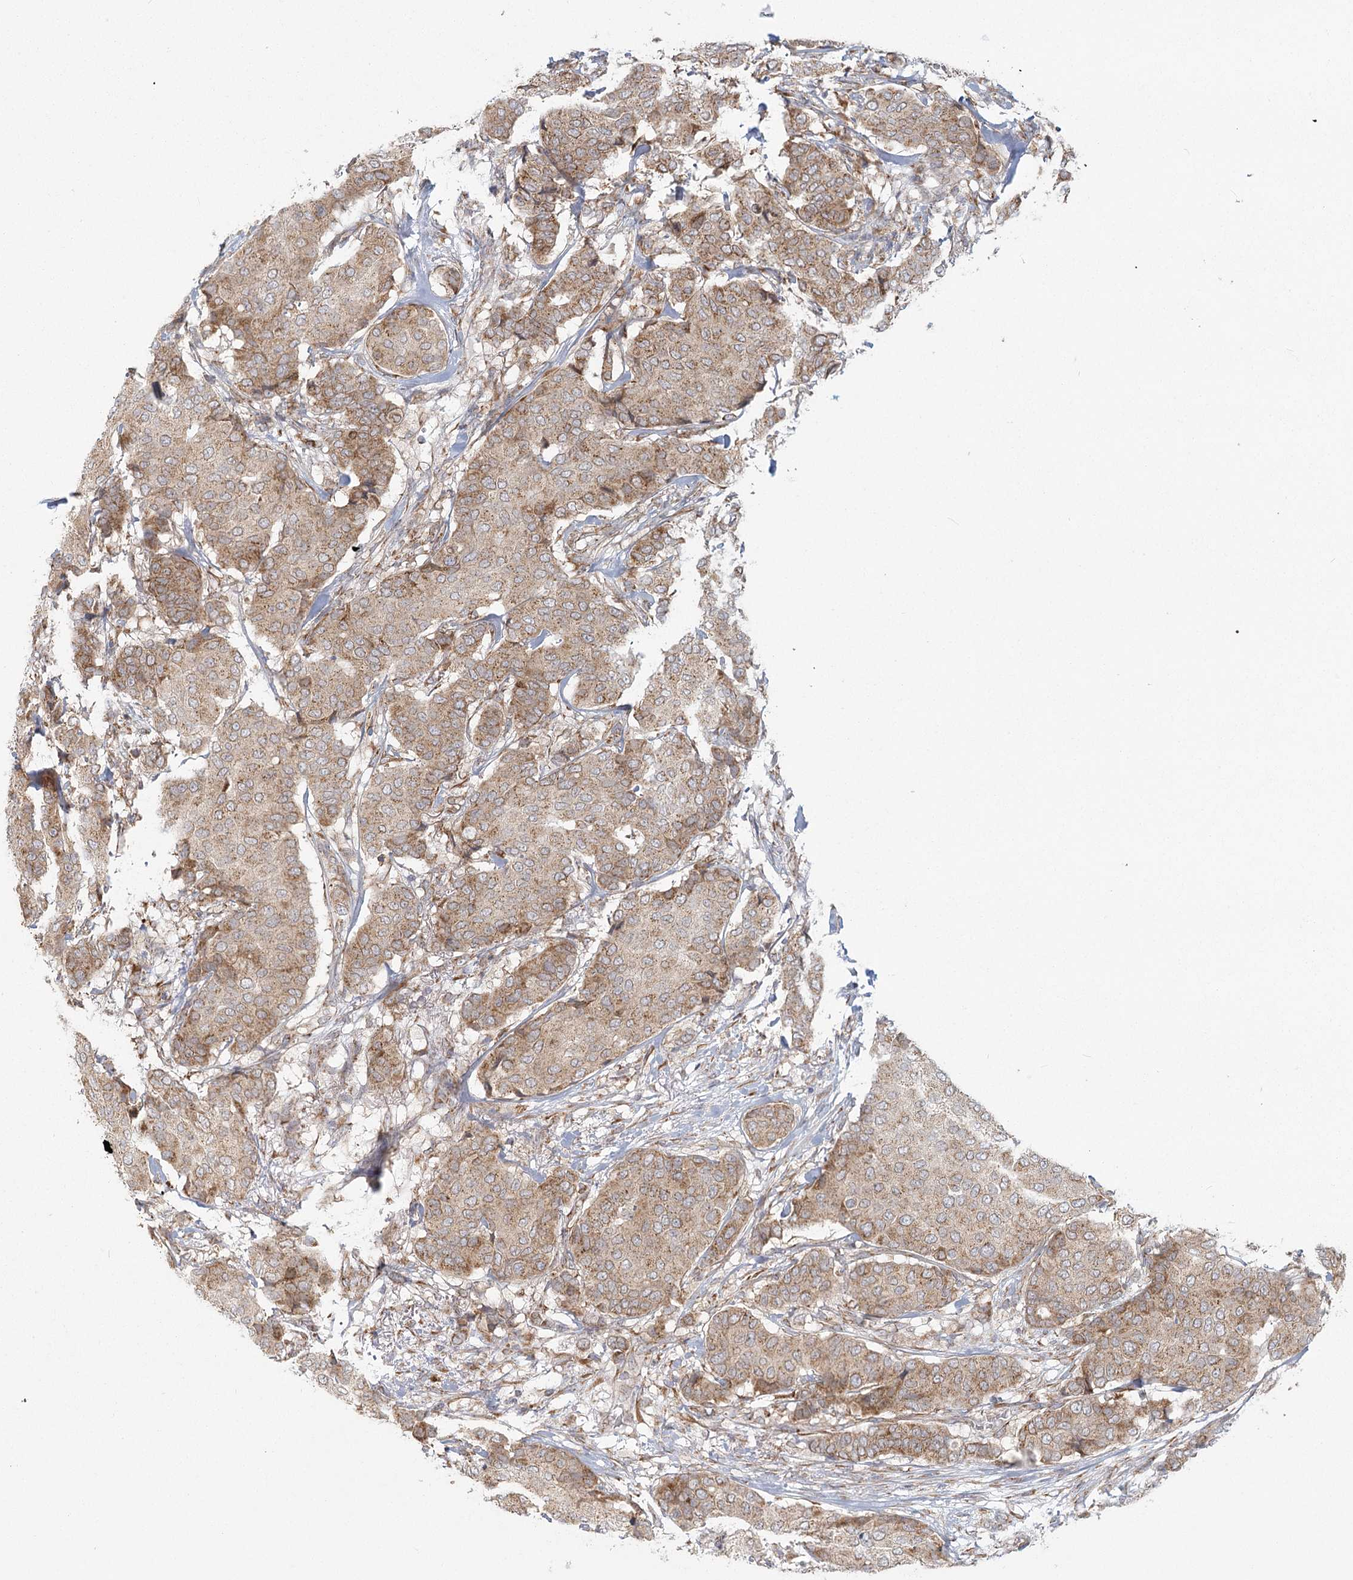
{"staining": {"intensity": "moderate", "quantity": ">75%", "location": "cytoplasmic/membranous"}, "tissue": "breast cancer", "cell_type": "Tumor cells", "image_type": "cancer", "snomed": [{"axis": "morphology", "description": "Duct carcinoma"}, {"axis": "topography", "description": "Breast"}], "caption": "DAB (3,3'-diaminobenzidine) immunohistochemical staining of human breast cancer (invasive ductal carcinoma) displays moderate cytoplasmic/membranous protein positivity in approximately >75% of tumor cells. (DAB IHC, brown staining for protein, blue staining for nuclei).", "gene": "LACTB", "patient": {"sex": "female", "age": 75}}